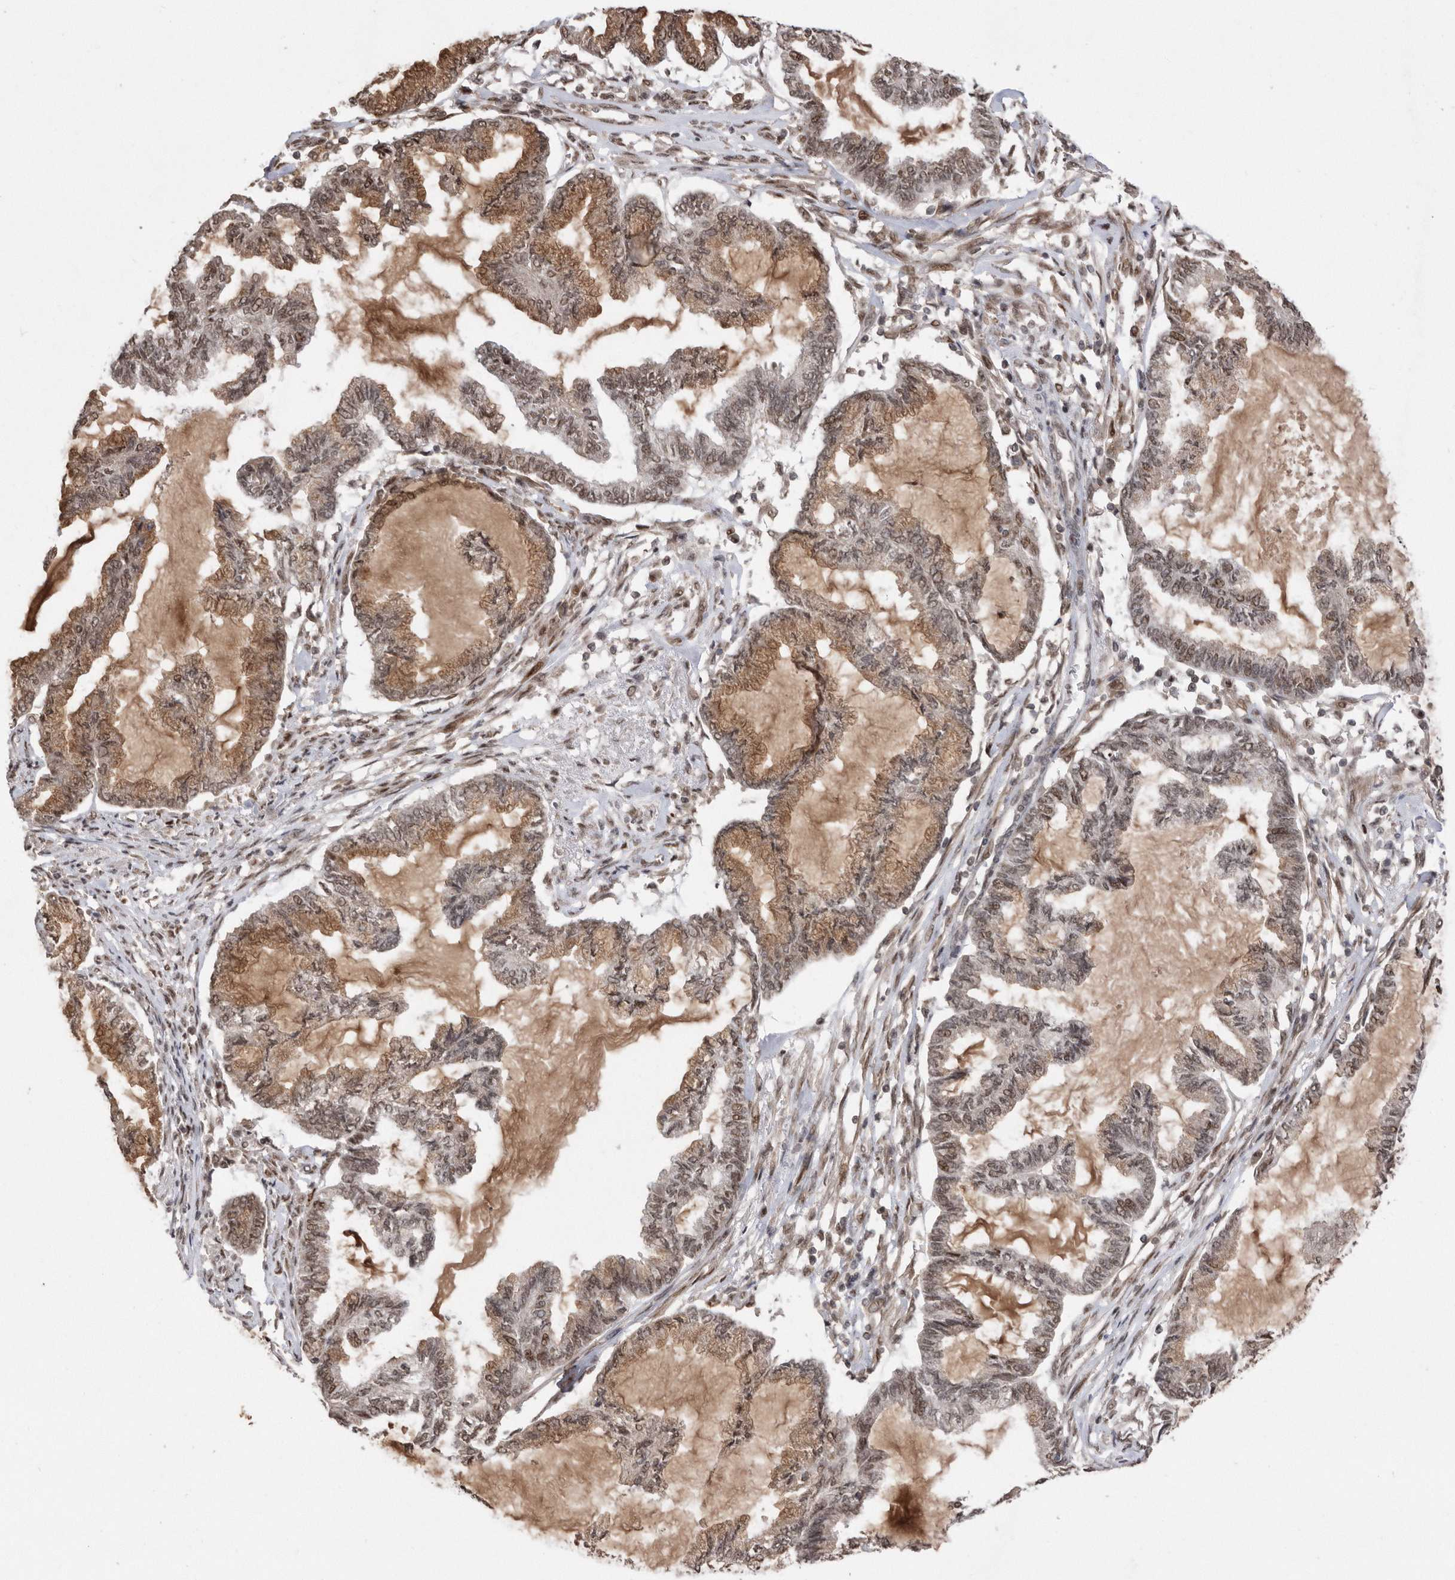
{"staining": {"intensity": "moderate", "quantity": ">75%", "location": "cytoplasmic/membranous,nuclear"}, "tissue": "endometrial cancer", "cell_type": "Tumor cells", "image_type": "cancer", "snomed": [{"axis": "morphology", "description": "Adenocarcinoma, NOS"}, {"axis": "topography", "description": "Endometrium"}], "caption": "This is a photomicrograph of immunohistochemistry staining of endometrial cancer, which shows moderate positivity in the cytoplasmic/membranous and nuclear of tumor cells.", "gene": "TDRD3", "patient": {"sex": "female", "age": 86}}